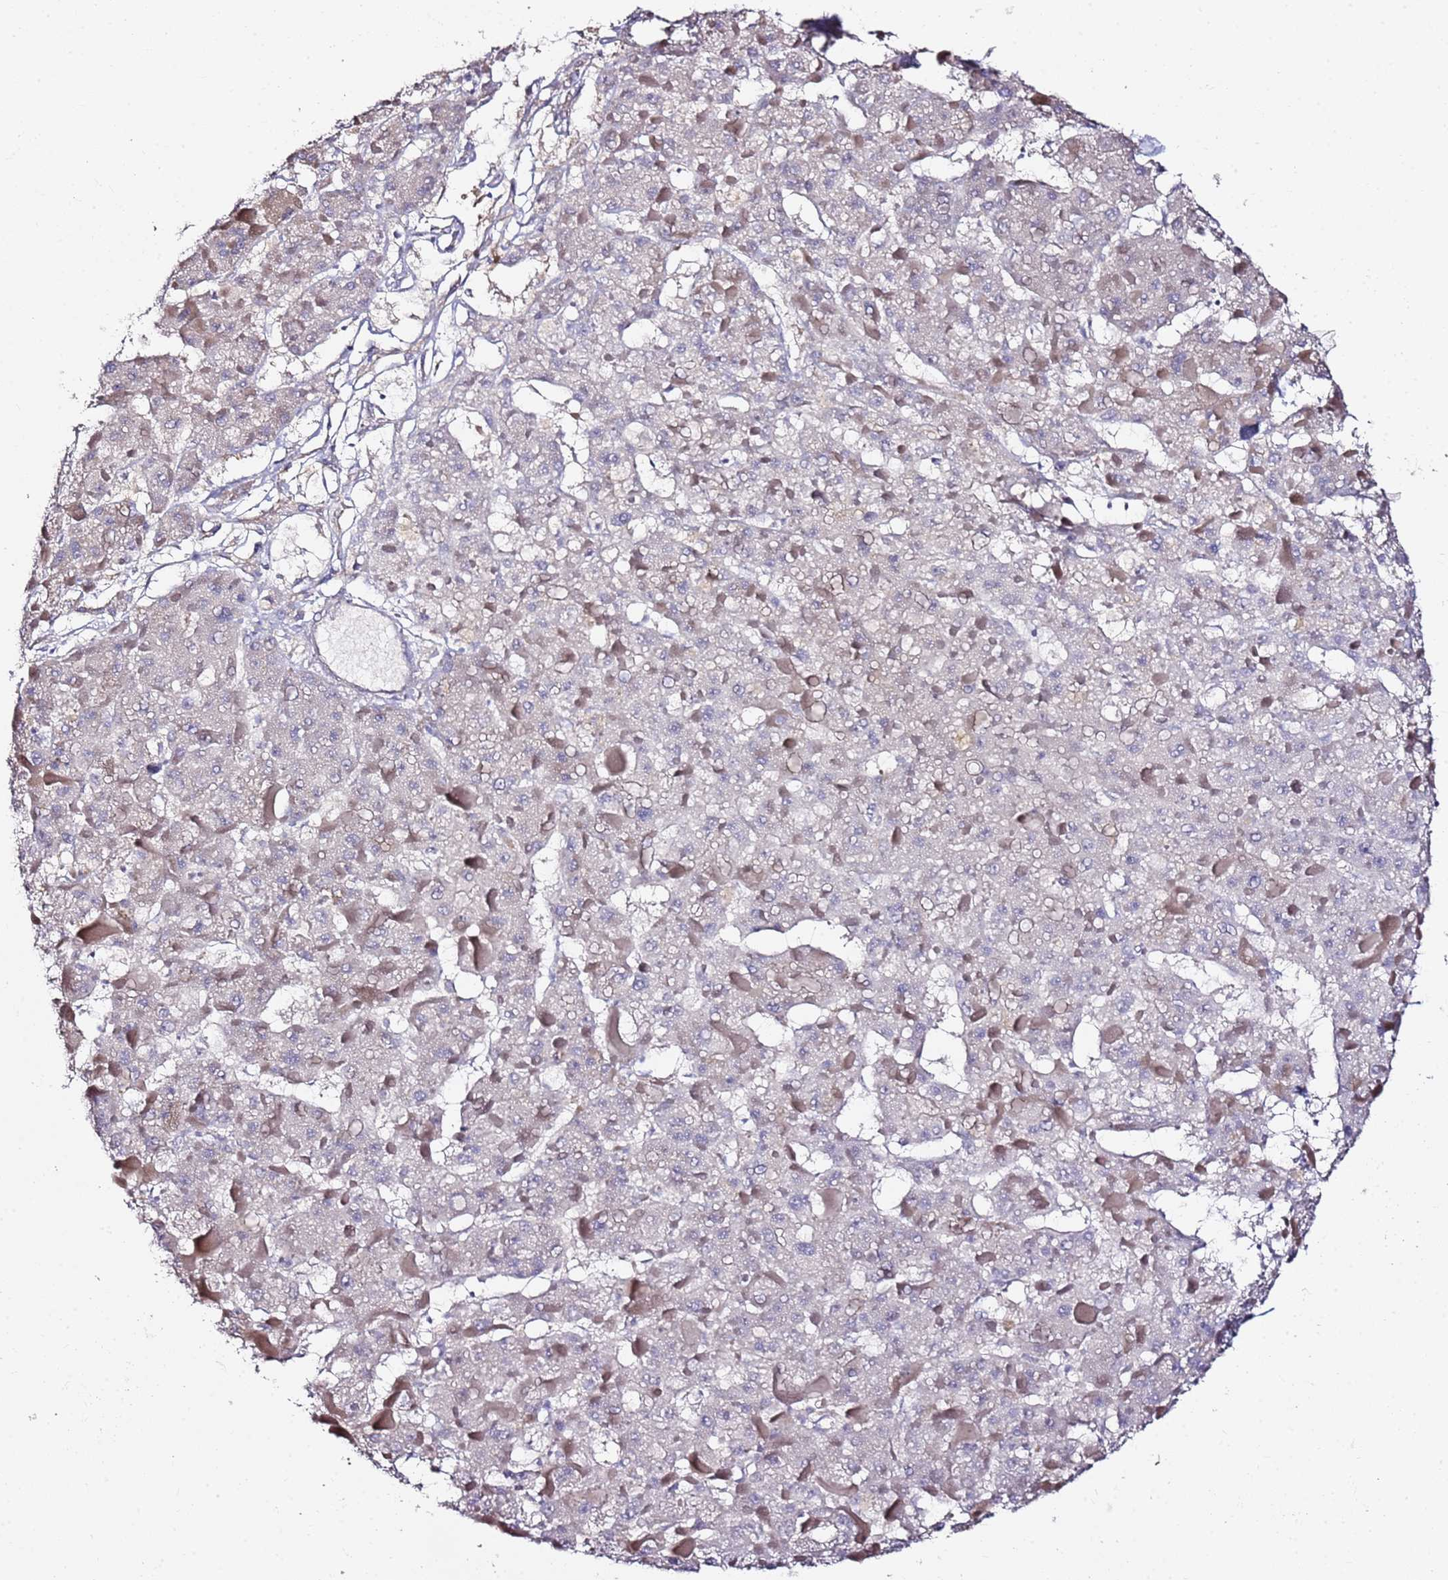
{"staining": {"intensity": "negative", "quantity": "none", "location": "none"}, "tissue": "liver cancer", "cell_type": "Tumor cells", "image_type": "cancer", "snomed": [{"axis": "morphology", "description": "Carcinoma, Hepatocellular, NOS"}, {"axis": "topography", "description": "Liver"}], "caption": "Liver cancer (hepatocellular carcinoma) stained for a protein using immunohistochemistry (IHC) reveals no expression tumor cells.", "gene": "MYBPC3", "patient": {"sex": "female", "age": 73}}